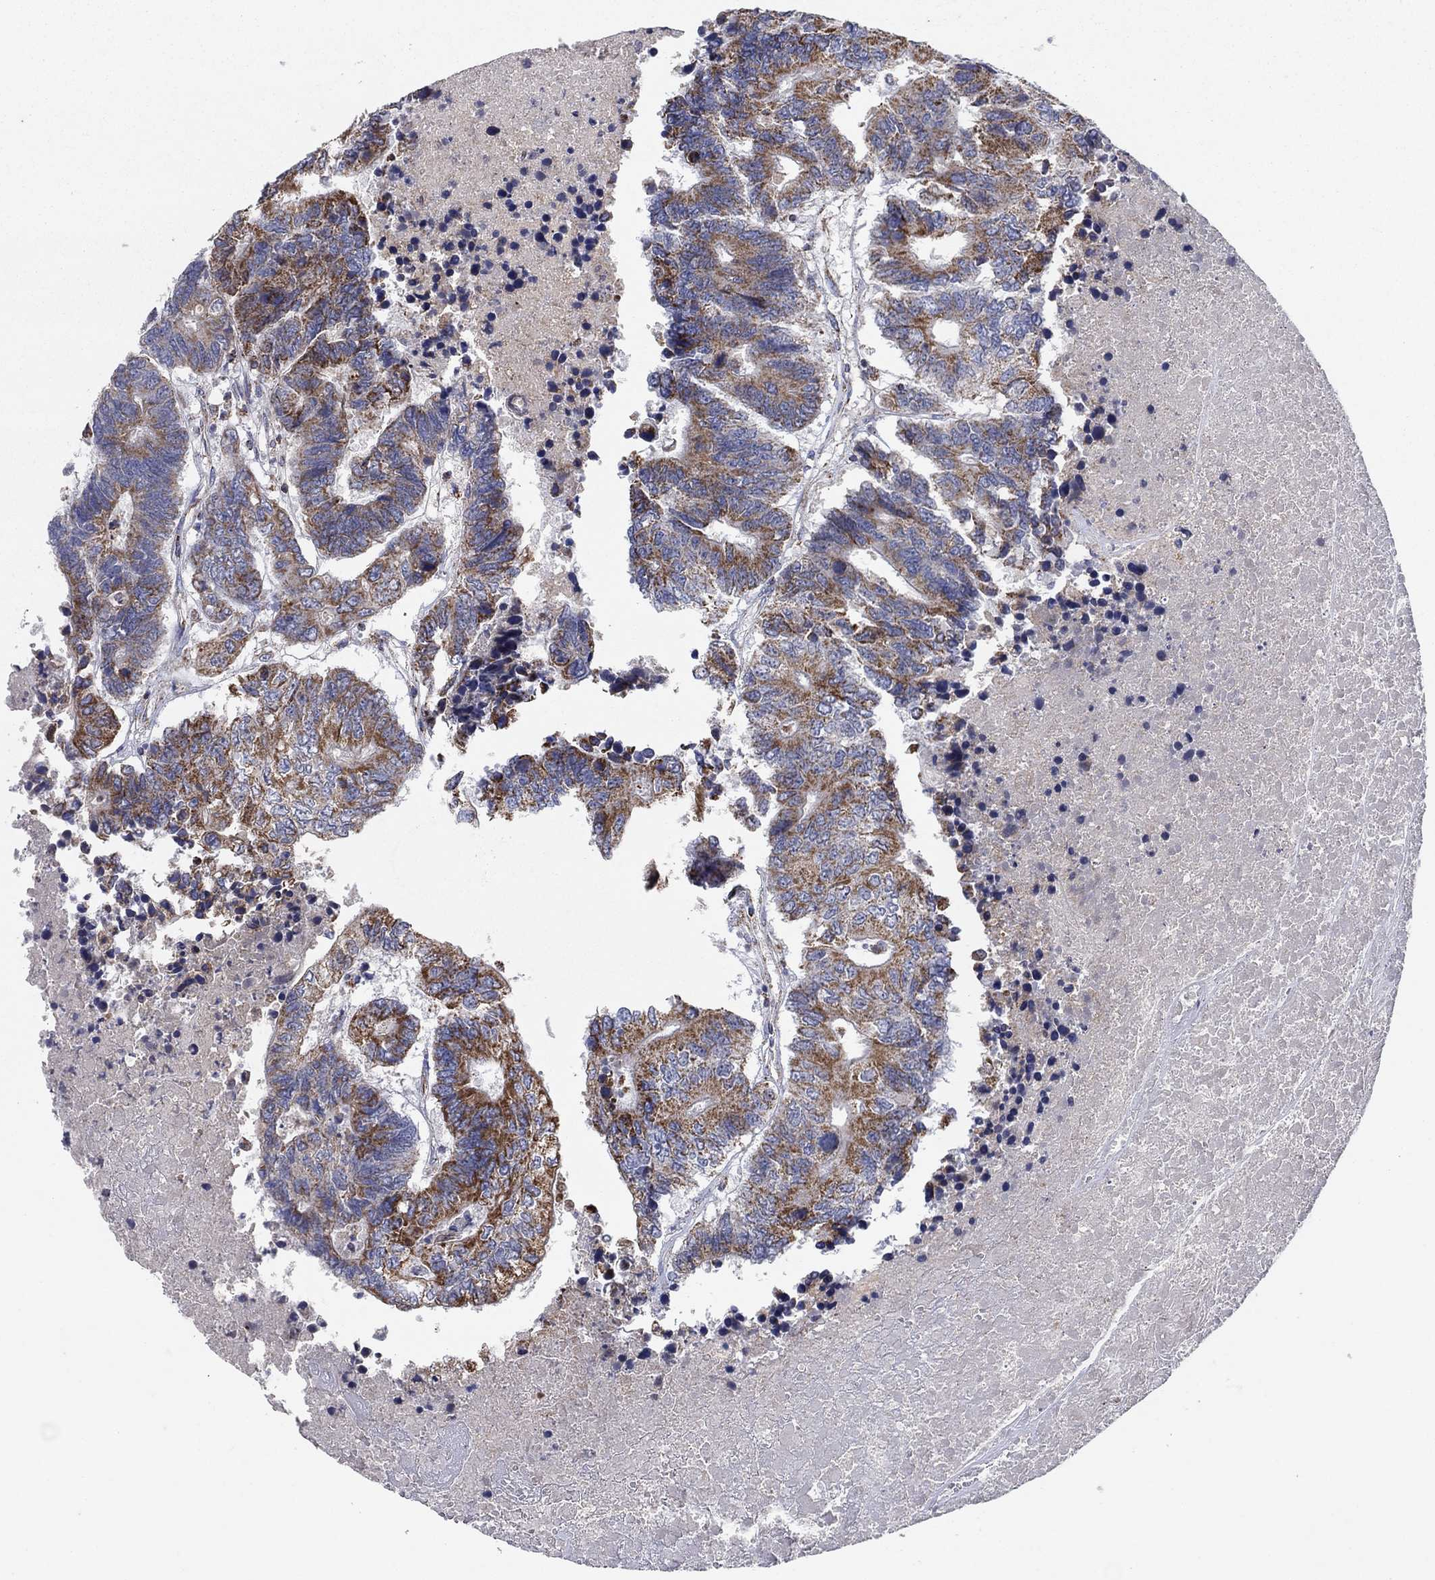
{"staining": {"intensity": "strong", "quantity": "25%-75%", "location": "cytoplasmic/membranous"}, "tissue": "colorectal cancer", "cell_type": "Tumor cells", "image_type": "cancer", "snomed": [{"axis": "morphology", "description": "Adenocarcinoma, NOS"}, {"axis": "topography", "description": "Colon"}], "caption": "Tumor cells display high levels of strong cytoplasmic/membranous expression in approximately 25%-75% of cells in human colorectal cancer (adenocarcinoma).", "gene": "C9orf85", "patient": {"sex": "female", "age": 48}}